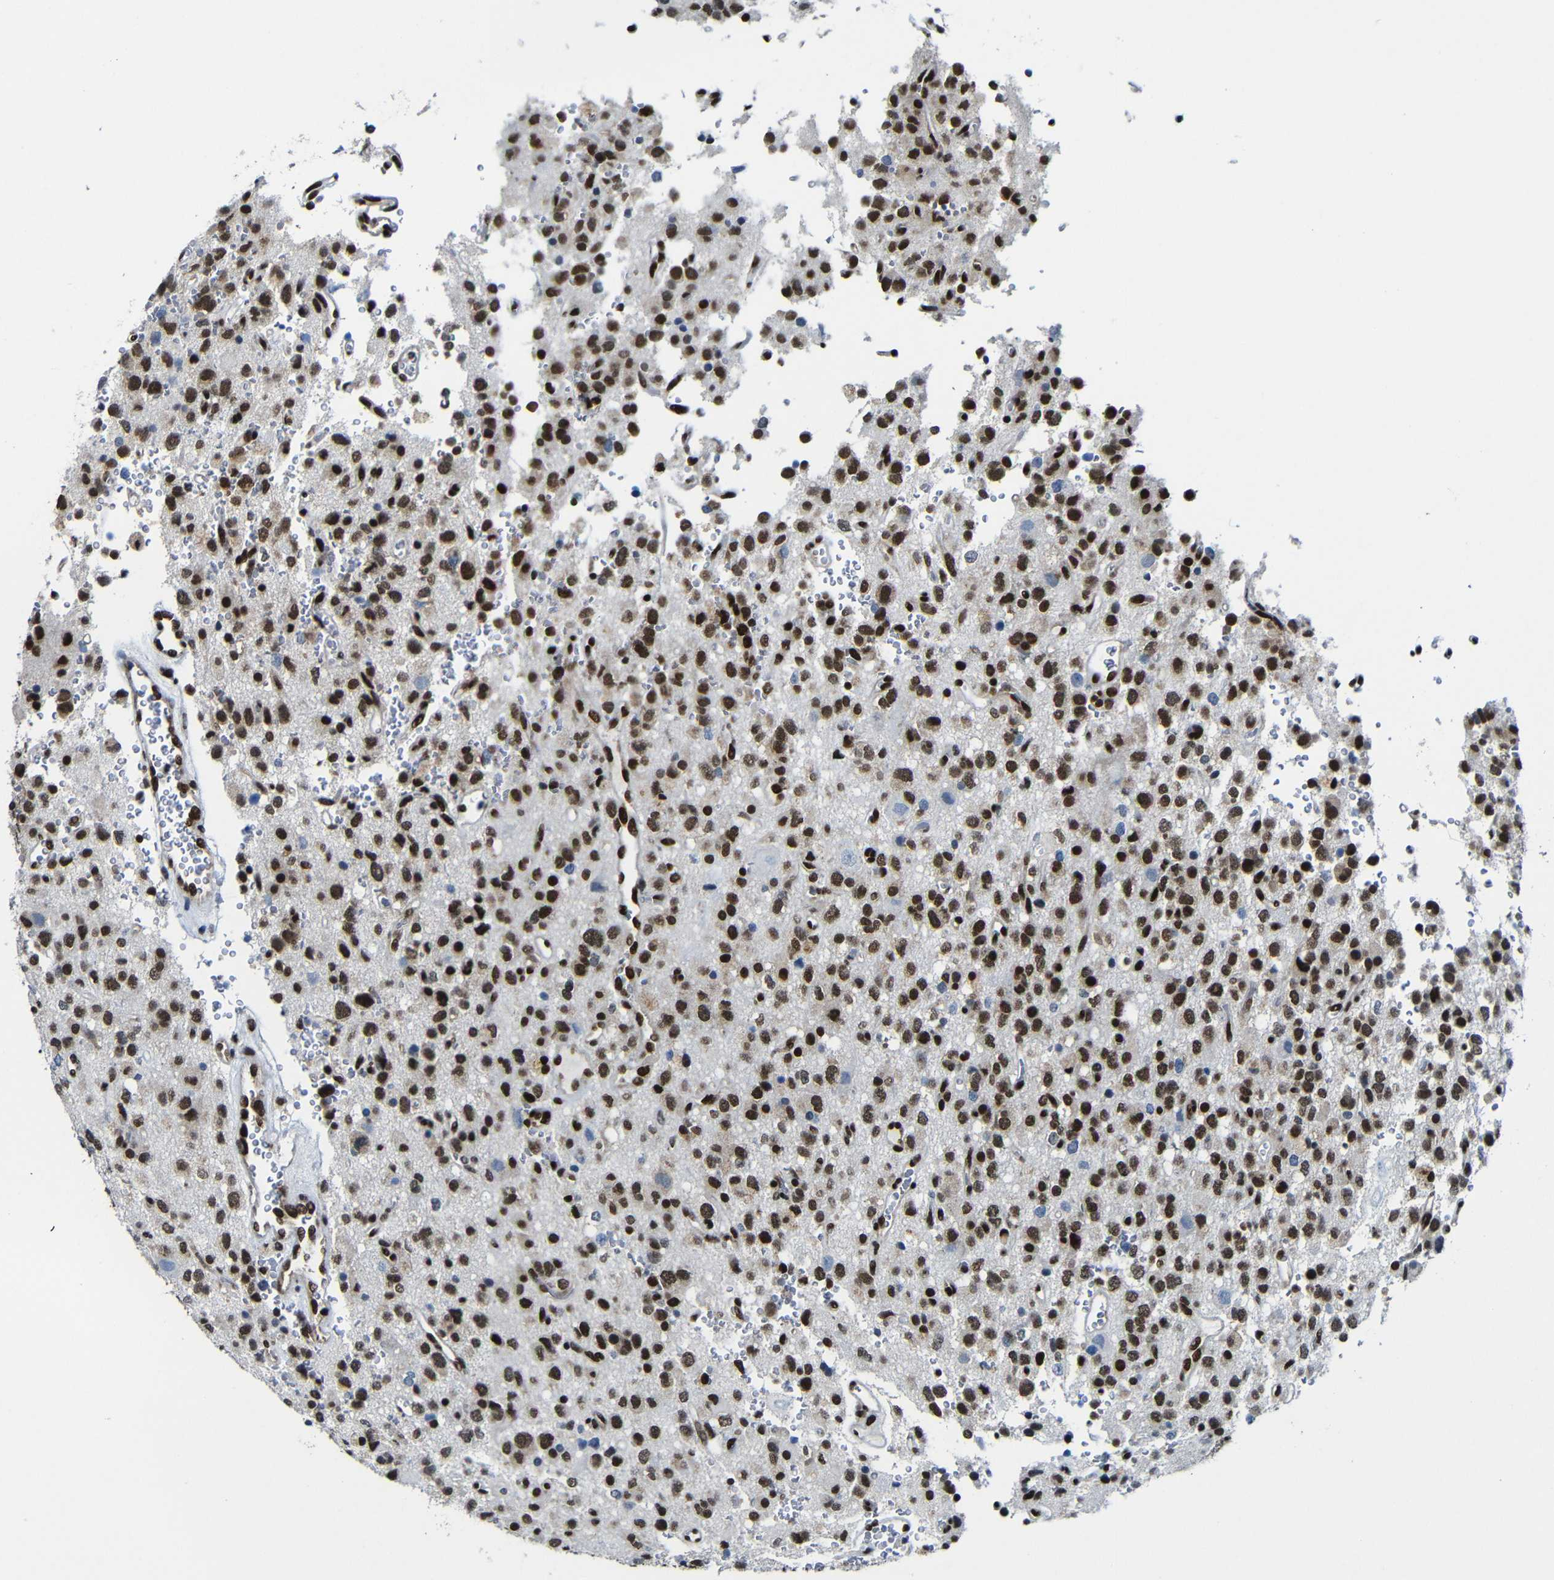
{"staining": {"intensity": "strong", "quantity": ">75%", "location": "nuclear"}, "tissue": "glioma", "cell_type": "Tumor cells", "image_type": "cancer", "snomed": [{"axis": "morphology", "description": "Glioma, malignant, High grade"}, {"axis": "topography", "description": "Brain"}], "caption": "Glioma tissue shows strong nuclear positivity in about >75% of tumor cells", "gene": "PTBP1", "patient": {"sex": "male", "age": 47}}